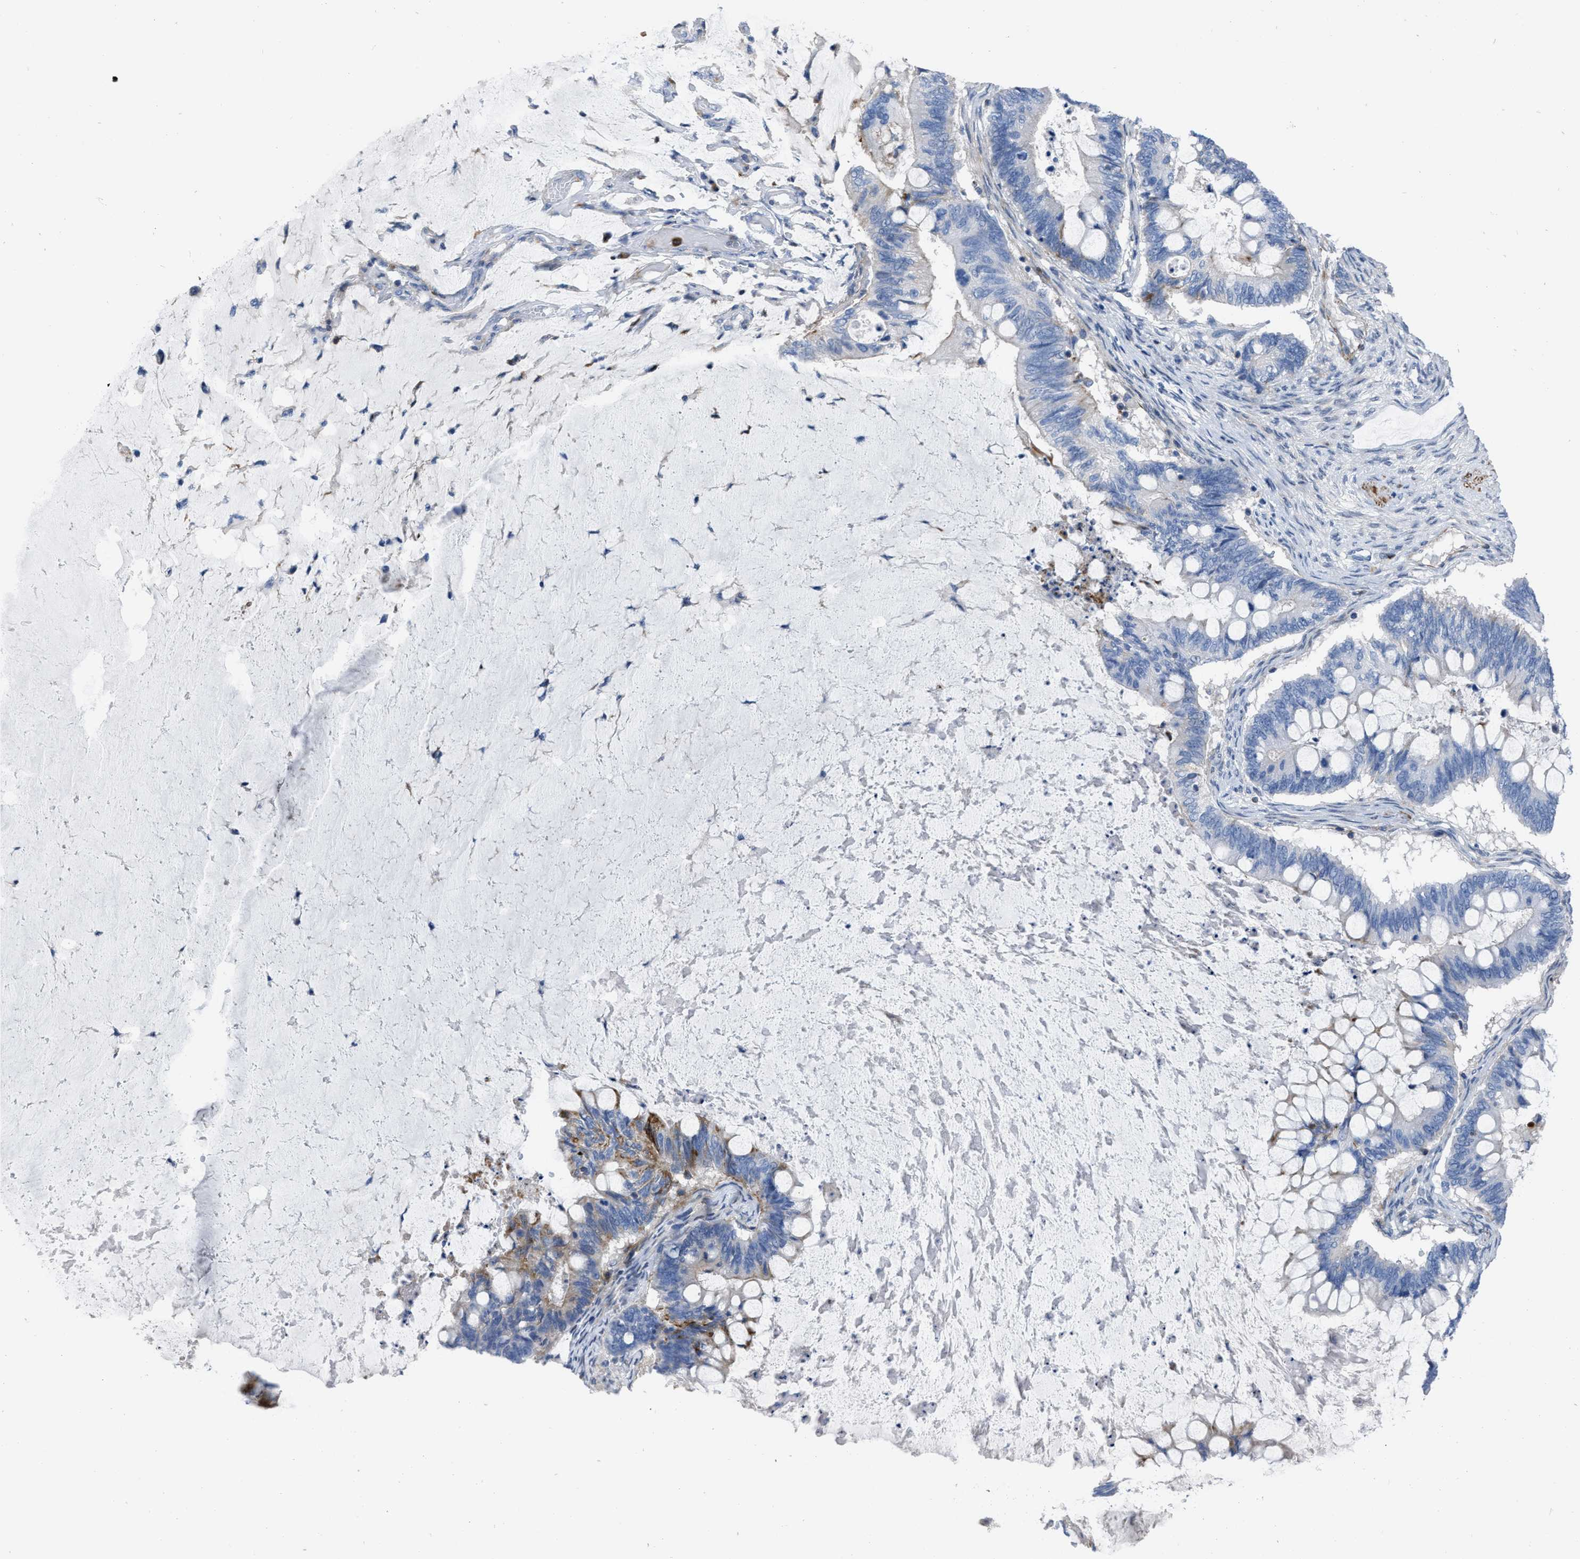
{"staining": {"intensity": "moderate", "quantity": "<25%", "location": "cytoplasmic/membranous"}, "tissue": "ovarian cancer", "cell_type": "Tumor cells", "image_type": "cancer", "snomed": [{"axis": "morphology", "description": "Cystadenocarcinoma, mucinous, NOS"}, {"axis": "topography", "description": "Ovary"}], "caption": "Ovarian cancer (mucinous cystadenocarcinoma) was stained to show a protein in brown. There is low levels of moderate cytoplasmic/membranous staining in approximately <25% of tumor cells.", "gene": "PRMT2", "patient": {"sex": "female", "age": 61}}